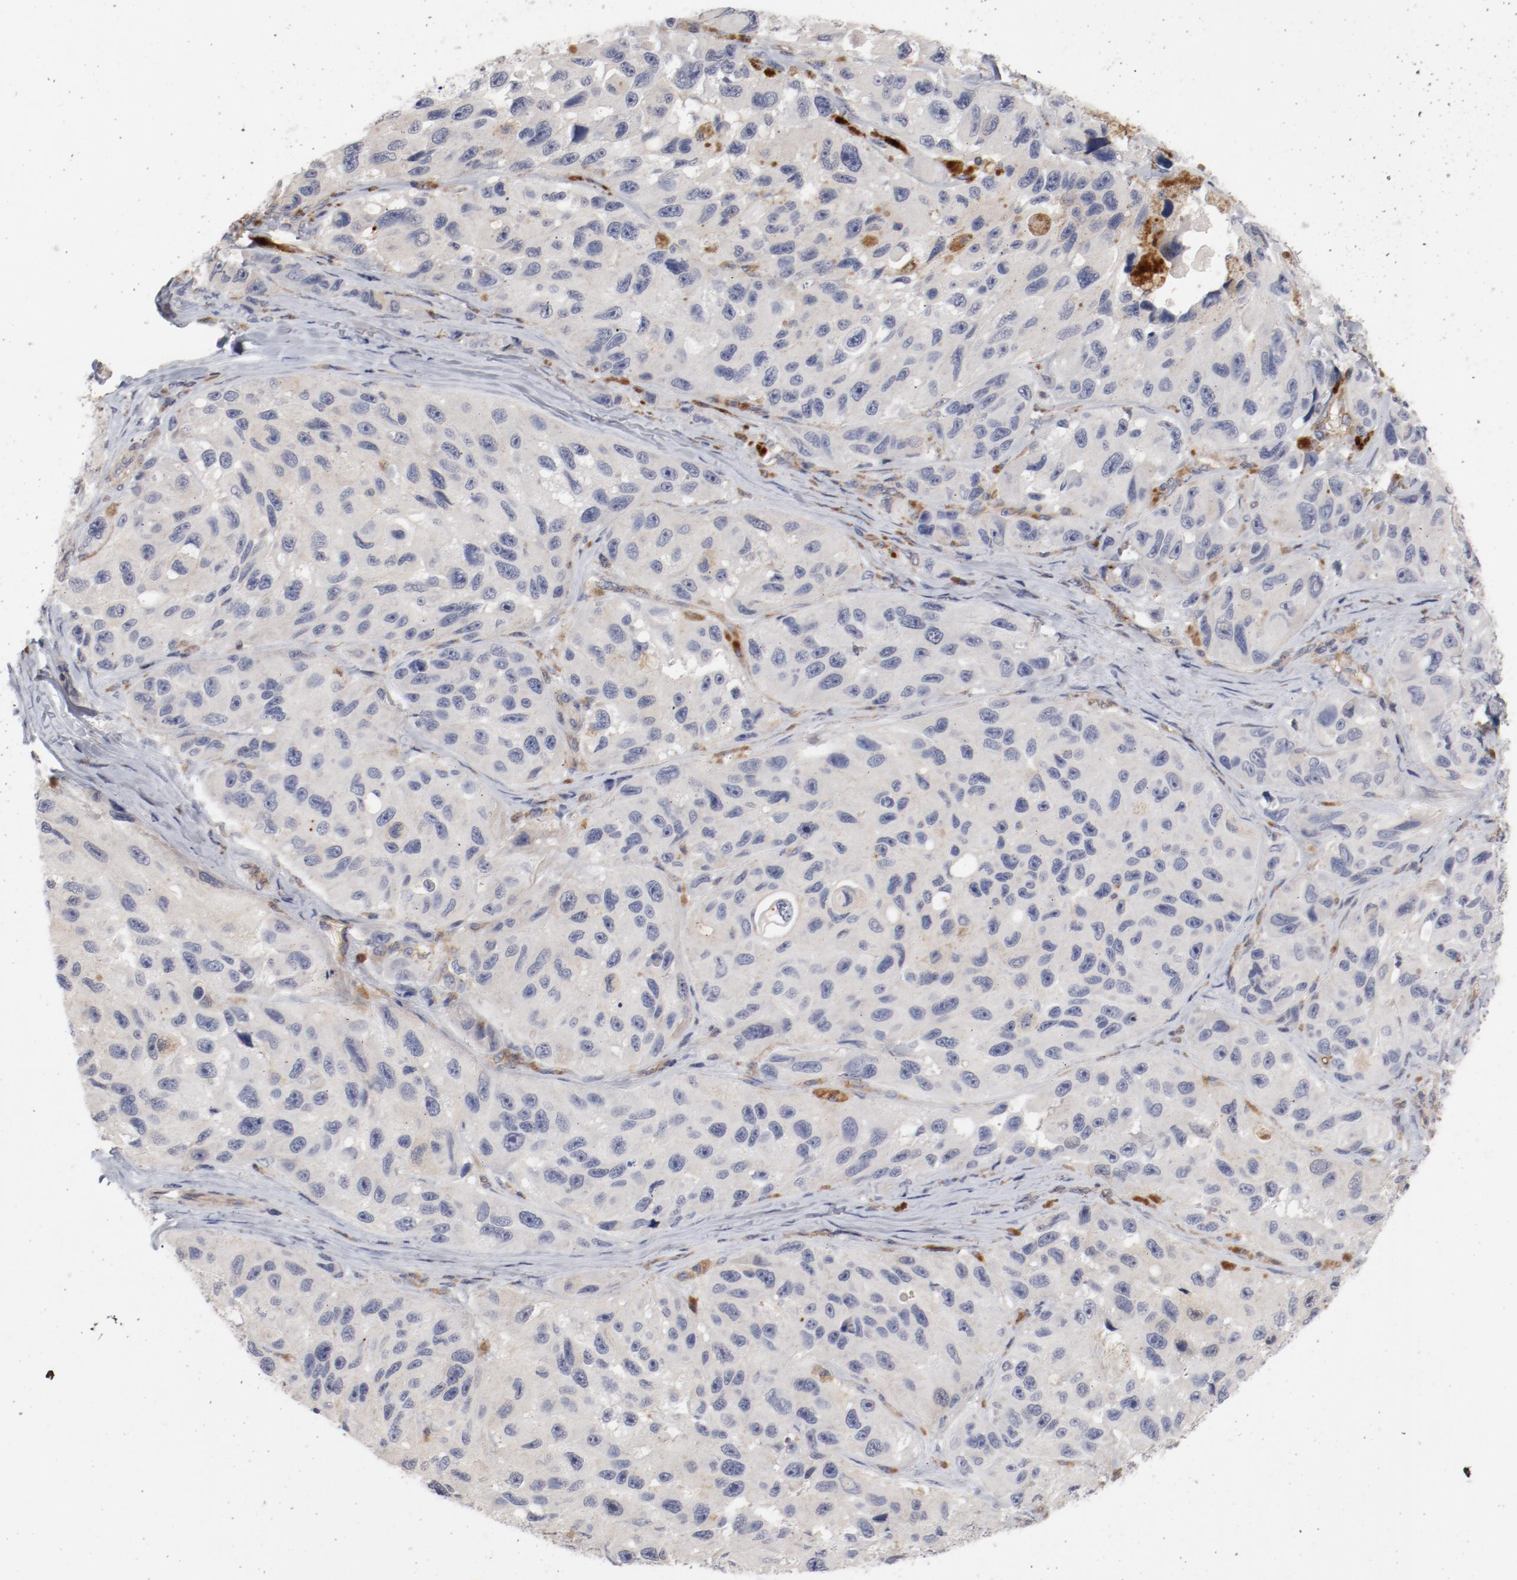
{"staining": {"intensity": "negative", "quantity": "none", "location": "none"}, "tissue": "melanoma", "cell_type": "Tumor cells", "image_type": "cancer", "snomed": [{"axis": "morphology", "description": "Malignant melanoma, NOS"}, {"axis": "topography", "description": "Skin"}], "caption": "This is an IHC photomicrograph of human malignant melanoma. There is no expression in tumor cells.", "gene": "CBL", "patient": {"sex": "female", "age": 73}}